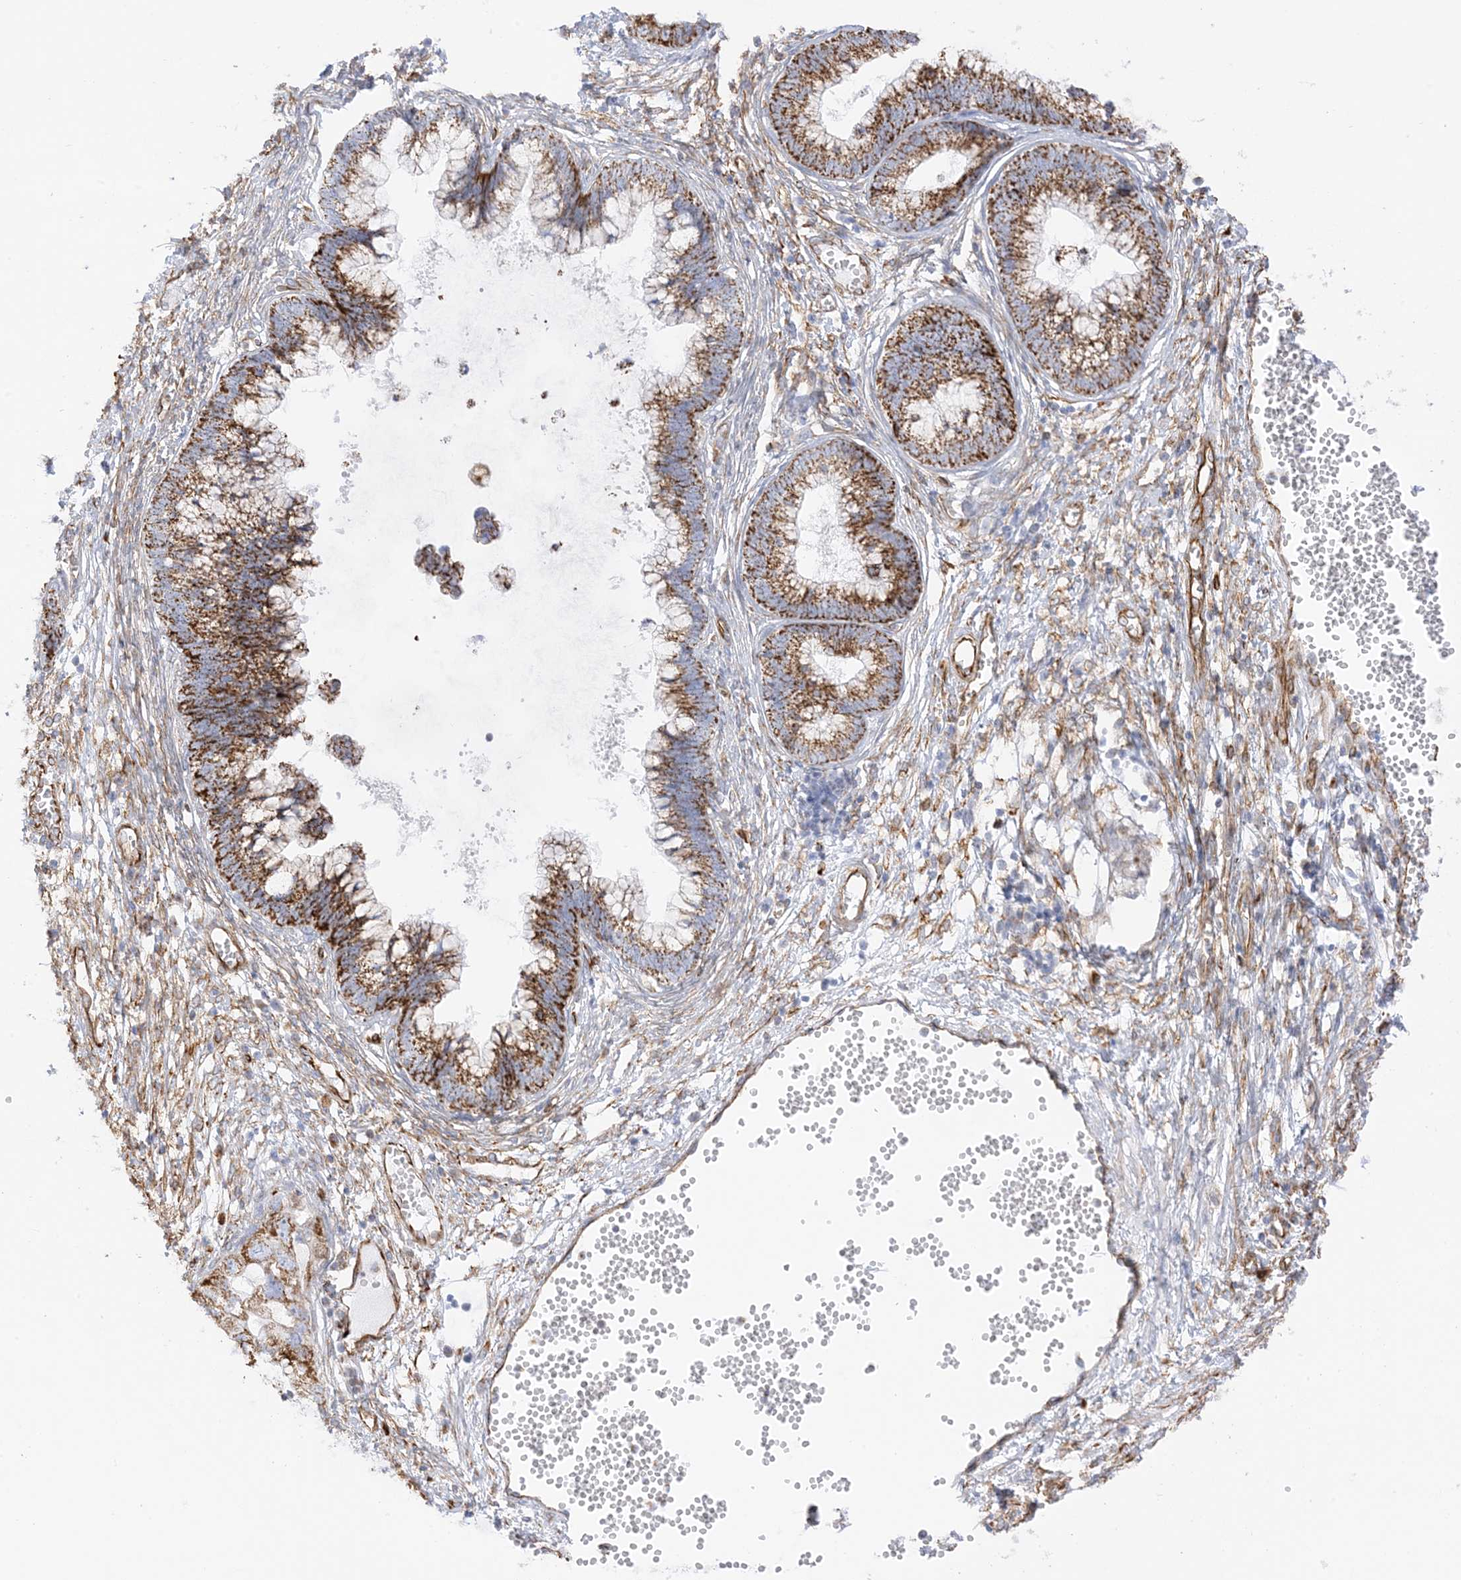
{"staining": {"intensity": "strong", "quantity": ">75%", "location": "cytoplasmic/membranous"}, "tissue": "cervical cancer", "cell_type": "Tumor cells", "image_type": "cancer", "snomed": [{"axis": "morphology", "description": "Adenocarcinoma, NOS"}, {"axis": "topography", "description": "Cervix"}], "caption": "Immunohistochemistry (IHC) image of cervical adenocarcinoma stained for a protein (brown), which displays high levels of strong cytoplasmic/membranous positivity in about >75% of tumor cells.", "gene": "PID1", "patient": {"sex": "female", "age": 44}}